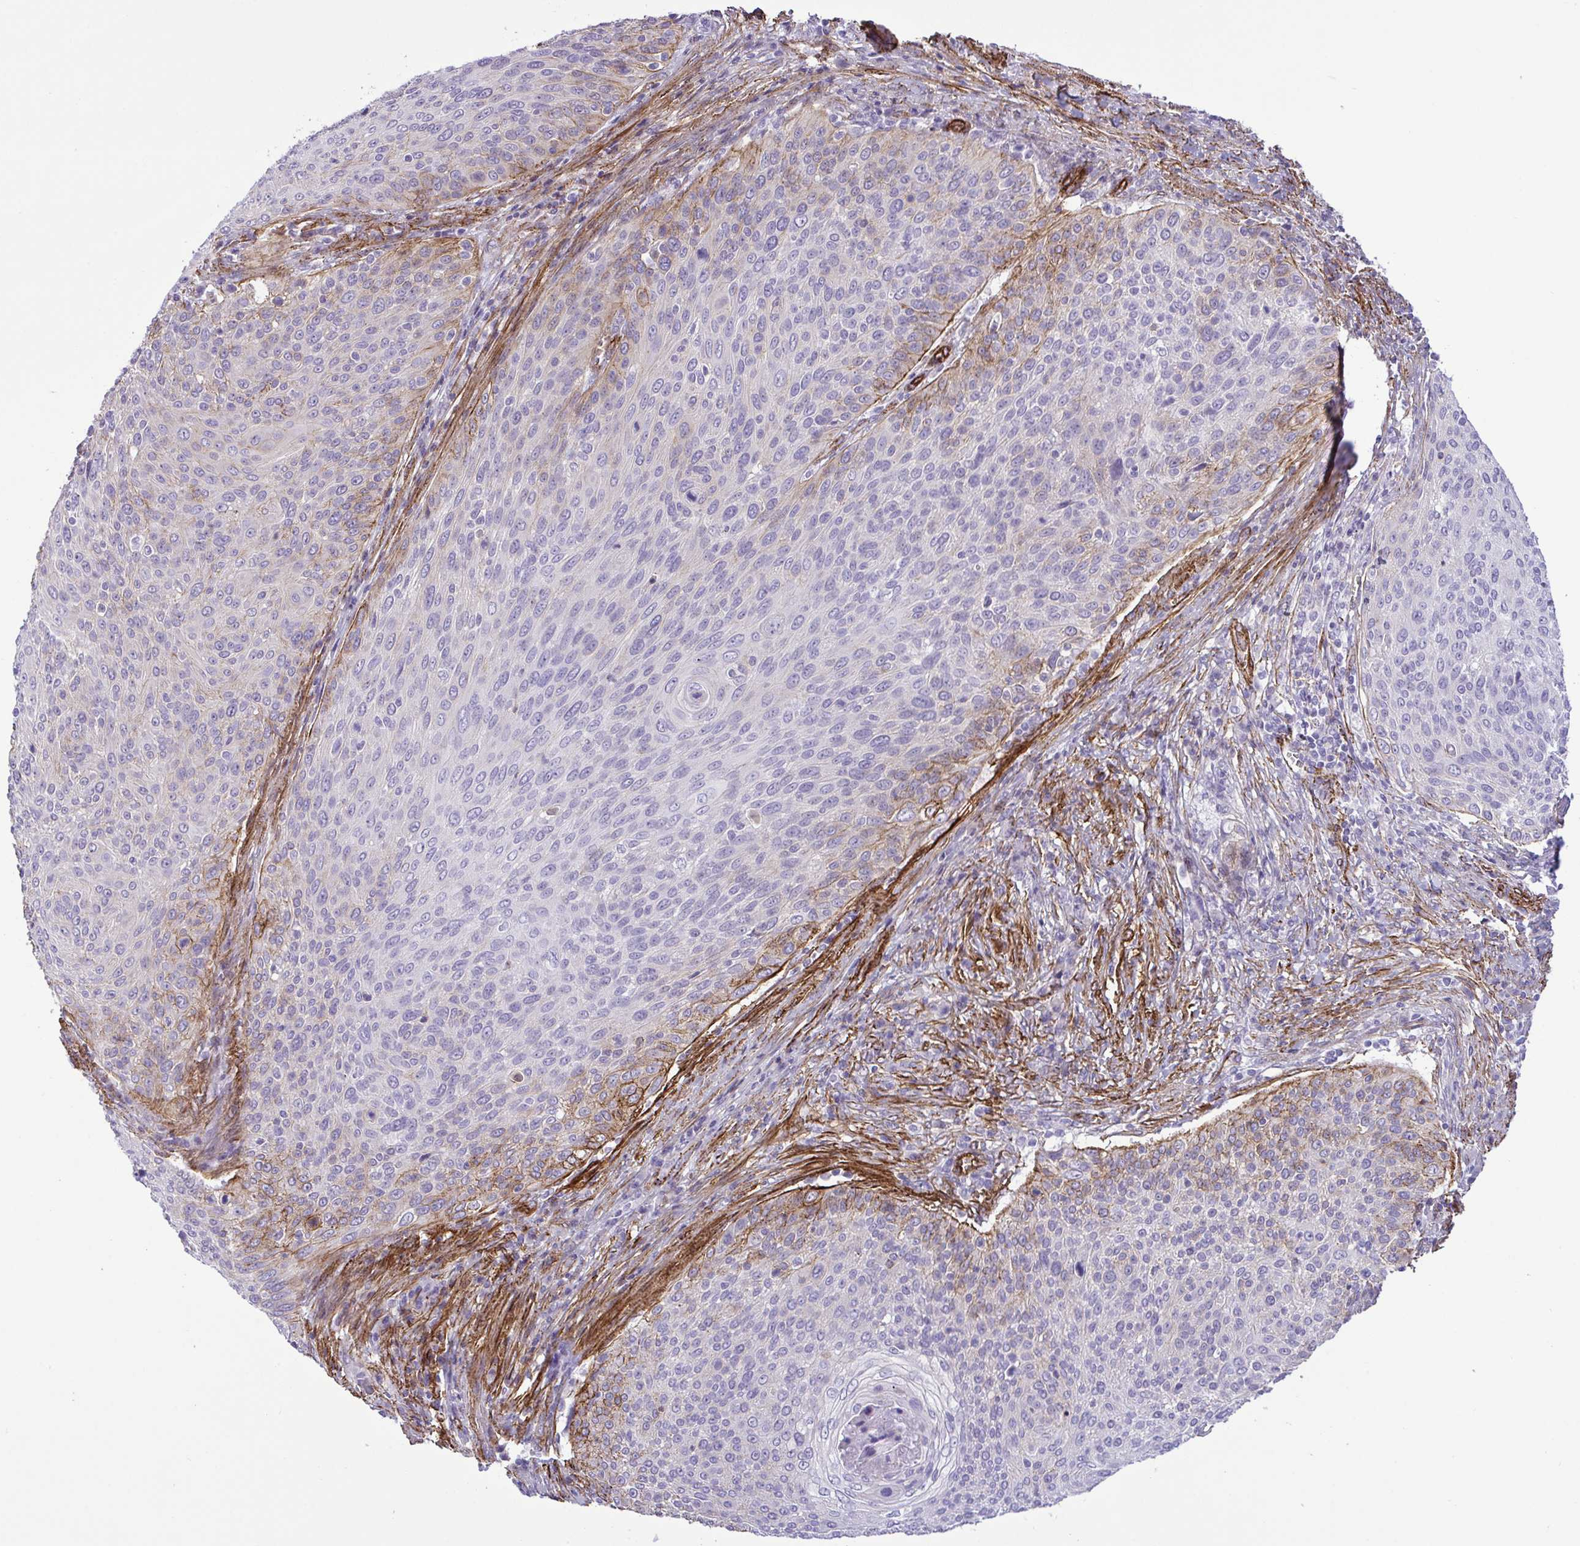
{"staining": {"intensity": "moderate", "quantity": "<25%", "location": "cytoplasmic/membranous"}, "tissue": "cervical cancer", "cell_type": "Tumor cells", "image_type": "cancer", "snomed": [{"axis": "morphology", "description": "Squamous cell carcinoma, NOS"}, {"axis": "topography", "description": "Cervix"}], "caption": "Brown immunohistochemical staining in cervical cancer exhibits moderate cytoplasmic/membranous expression in about <25% of tumor cells.", "gene": "SYNPO2L", "patient": {"sex": "female", "age": 31}}